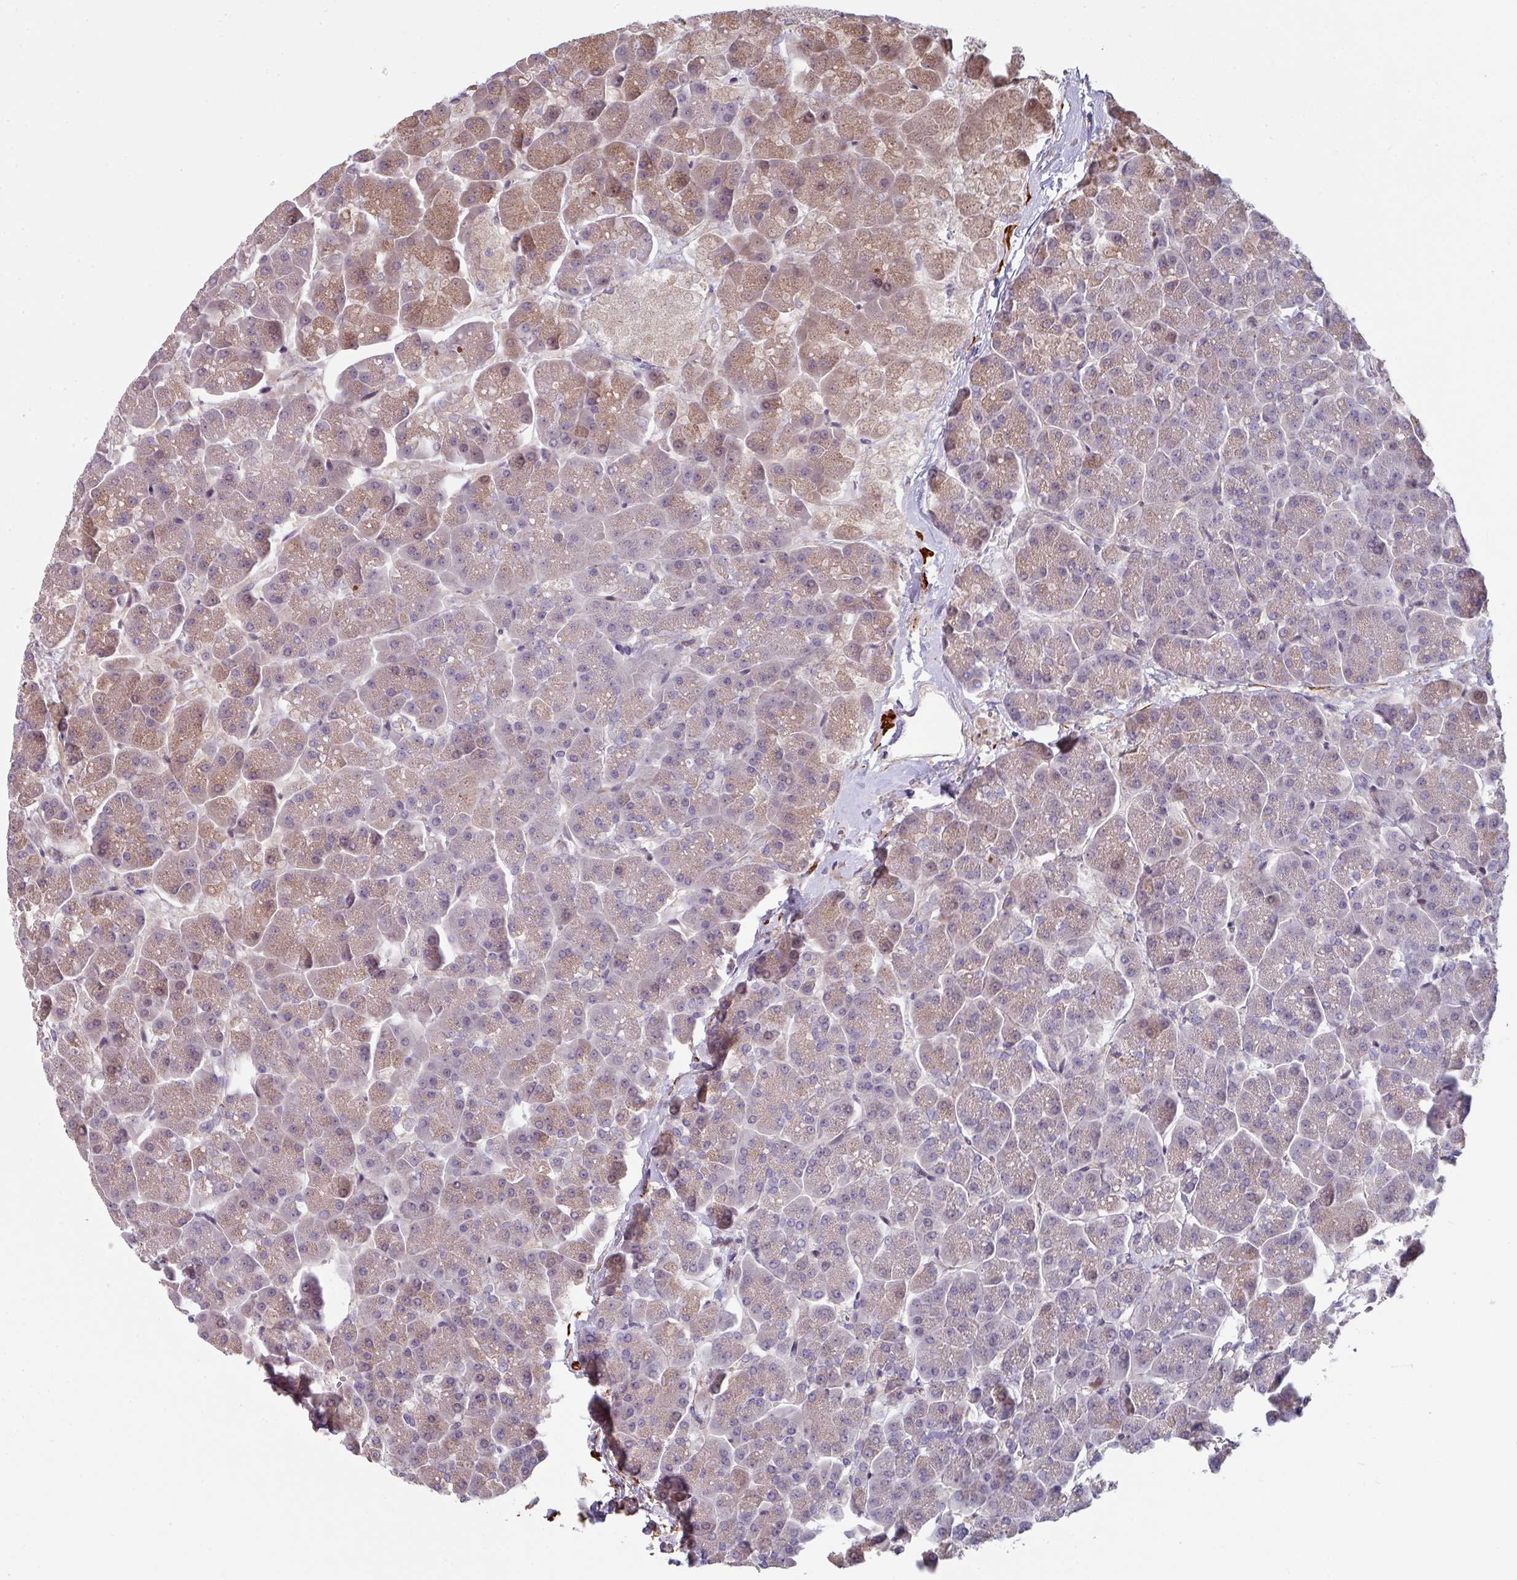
{"staining": {"intensity": "moderate", "quantity": "<25%", "location": "cytoplasmic/membranous"}, "tissue": "pancreas", "cell_type": "Exocrine glandular cells", "image_type": "normal", "snomed": [{"axis": "morphology", "description": "Normal tissue, NOS"}, {"axis": "topography", "description": "Pancreas"}, {"axis": "topography", "description": "Peripheral nerve tissue"}], "caption": "This is an image of immunohistochemistry (IHC) staining of unremarkable pancreas, which shows moderate positivity in the cytoplasmic/membranous of exocrine glandular cells.", "gene": "C2orf16", "patient": {"sex": "male", "age": 54}}